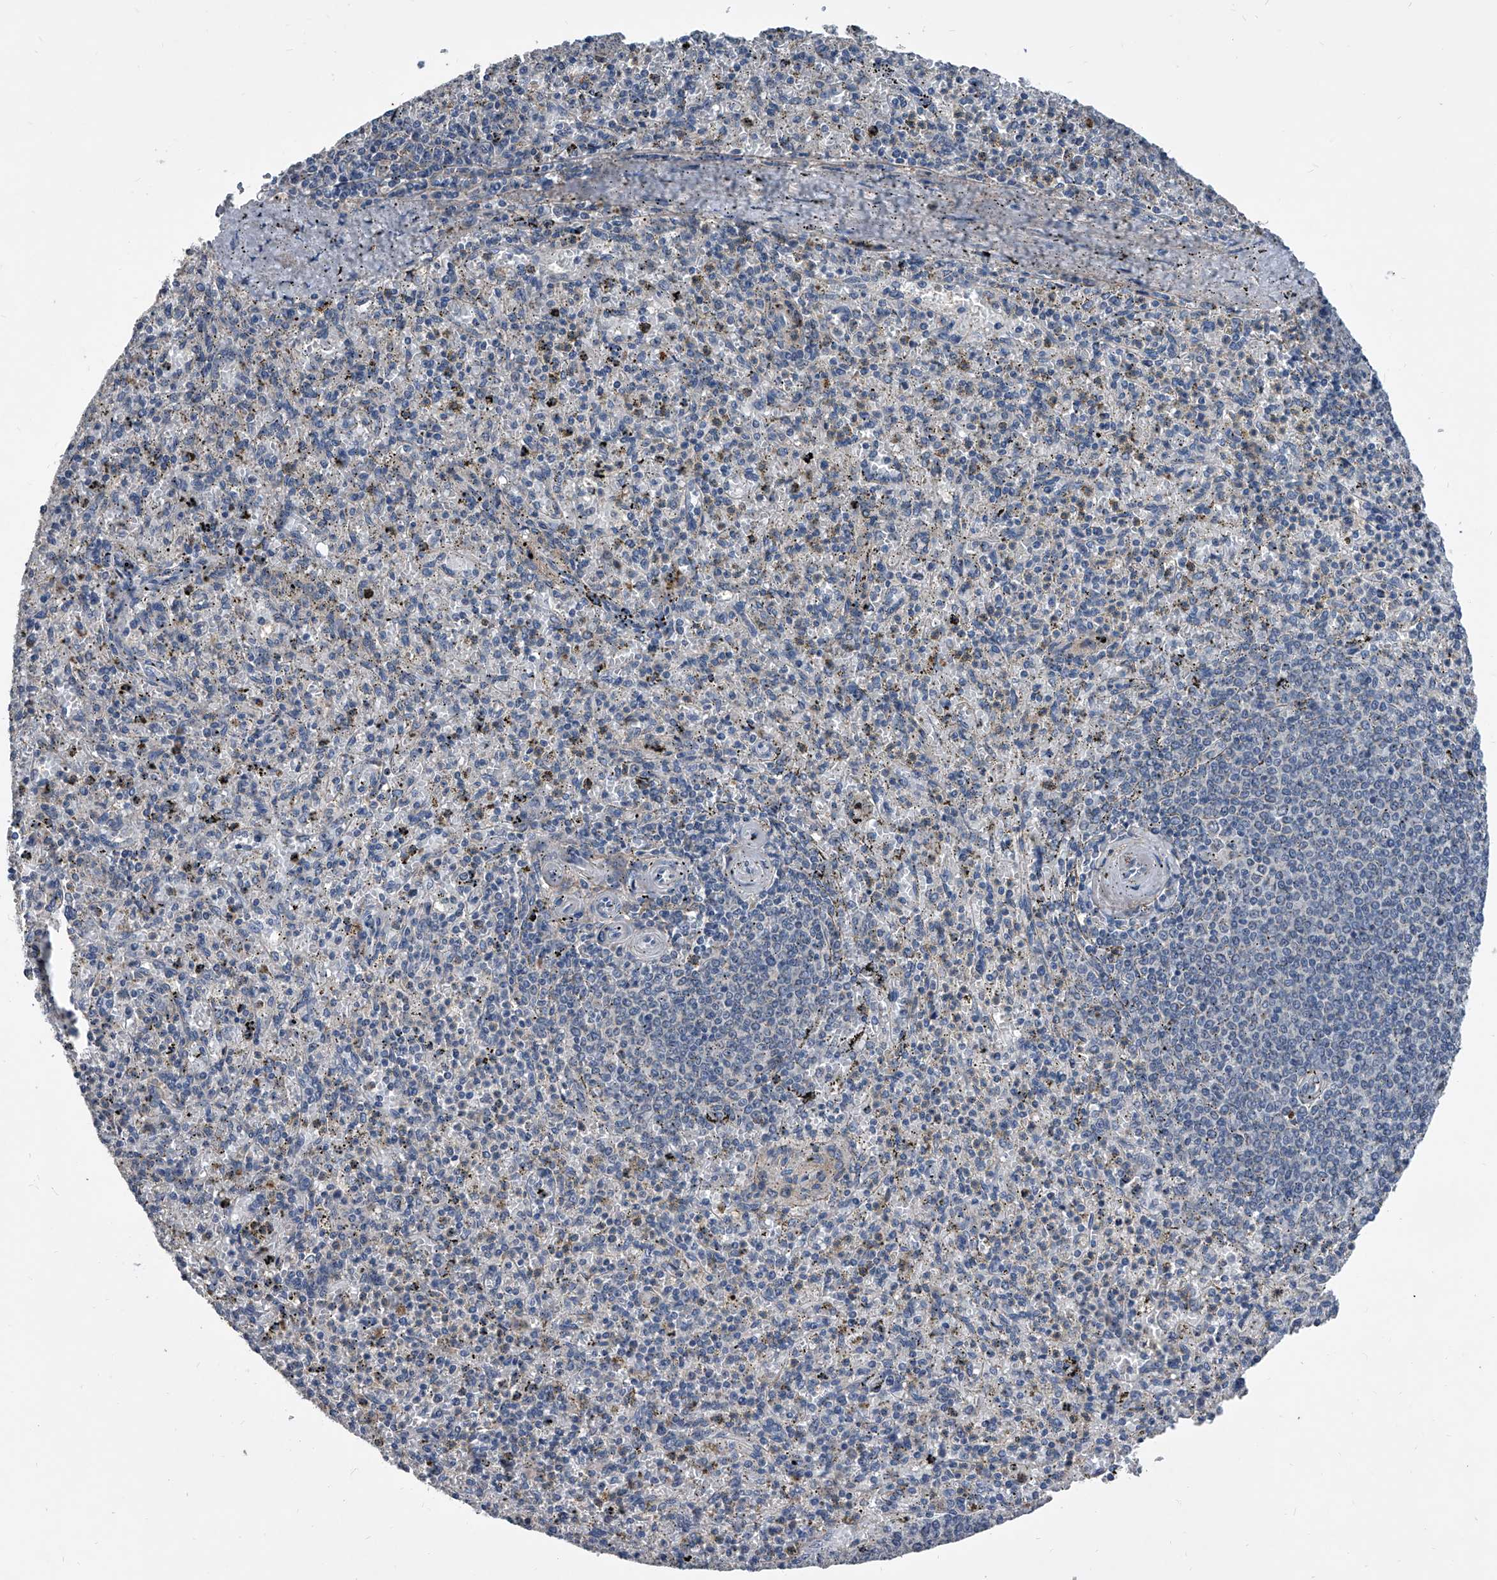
{"staining": {"intensity": "negative", "quantity": "none", "location": "none"}, "tissue": "spleen", "cell_type": "Cells in red pulp", "image_type": "normal", "snomed": [{"axis": "morphology", "description": "Normal tissue, NOS"}, {"axis": "topography", "description": "Spleen"}], "caption": "High magnification brightfield microscopy of unremarkable spleen stained with DAB (brown) and counterstained with hematoxylin (blue): cells in red pulp show no significant expression.", "gene": "PHACTR1", "patient": {"sex": "male", "age": 72}}